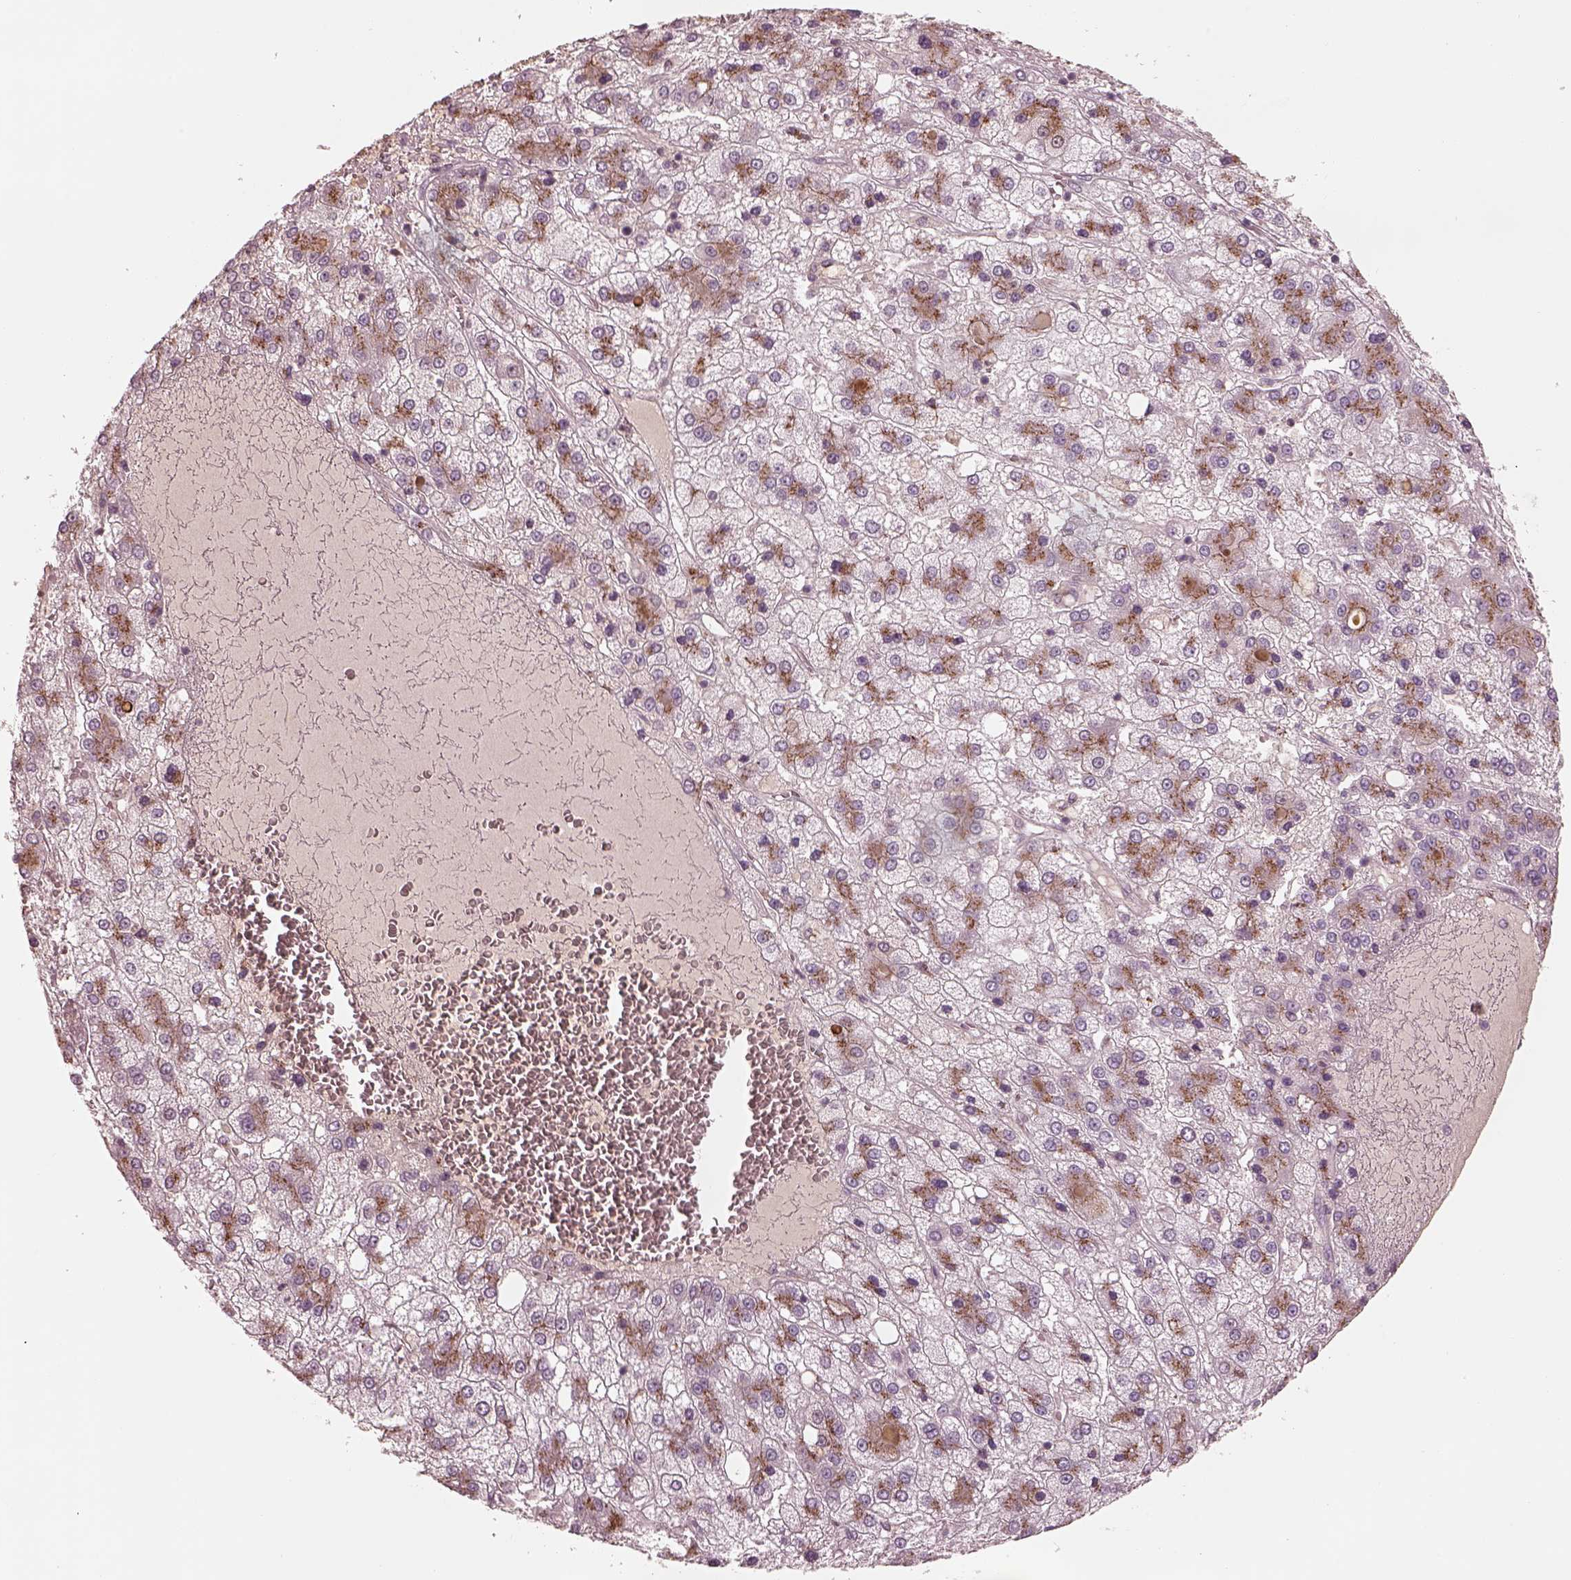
{"staining": {"intensity": "strong", "quantity": ">75%", "location": "cytoplasmic/membranous"}, "tissue": "liver cancer", "cell_type": "Tumor cells", "image_type": "cancer", "snomed": [{"axis": "morphology", "description": "Carcinoma, Hepatocellular, NOS"}, {"axis": "topography", "description": "Liver"}], "caption": "The micrograph shows a brown stain indicating the presence of a protein in the cytoplasmic/membranous of tumor cells in hepatocellular carcinoma (liver). (Stains: DAB in brown, nuclei in blue, Microscopy: brightfield microscopy at high magnification).", "gene": "SDCBP2", "patient": {"sex": "male", "age": 73}}